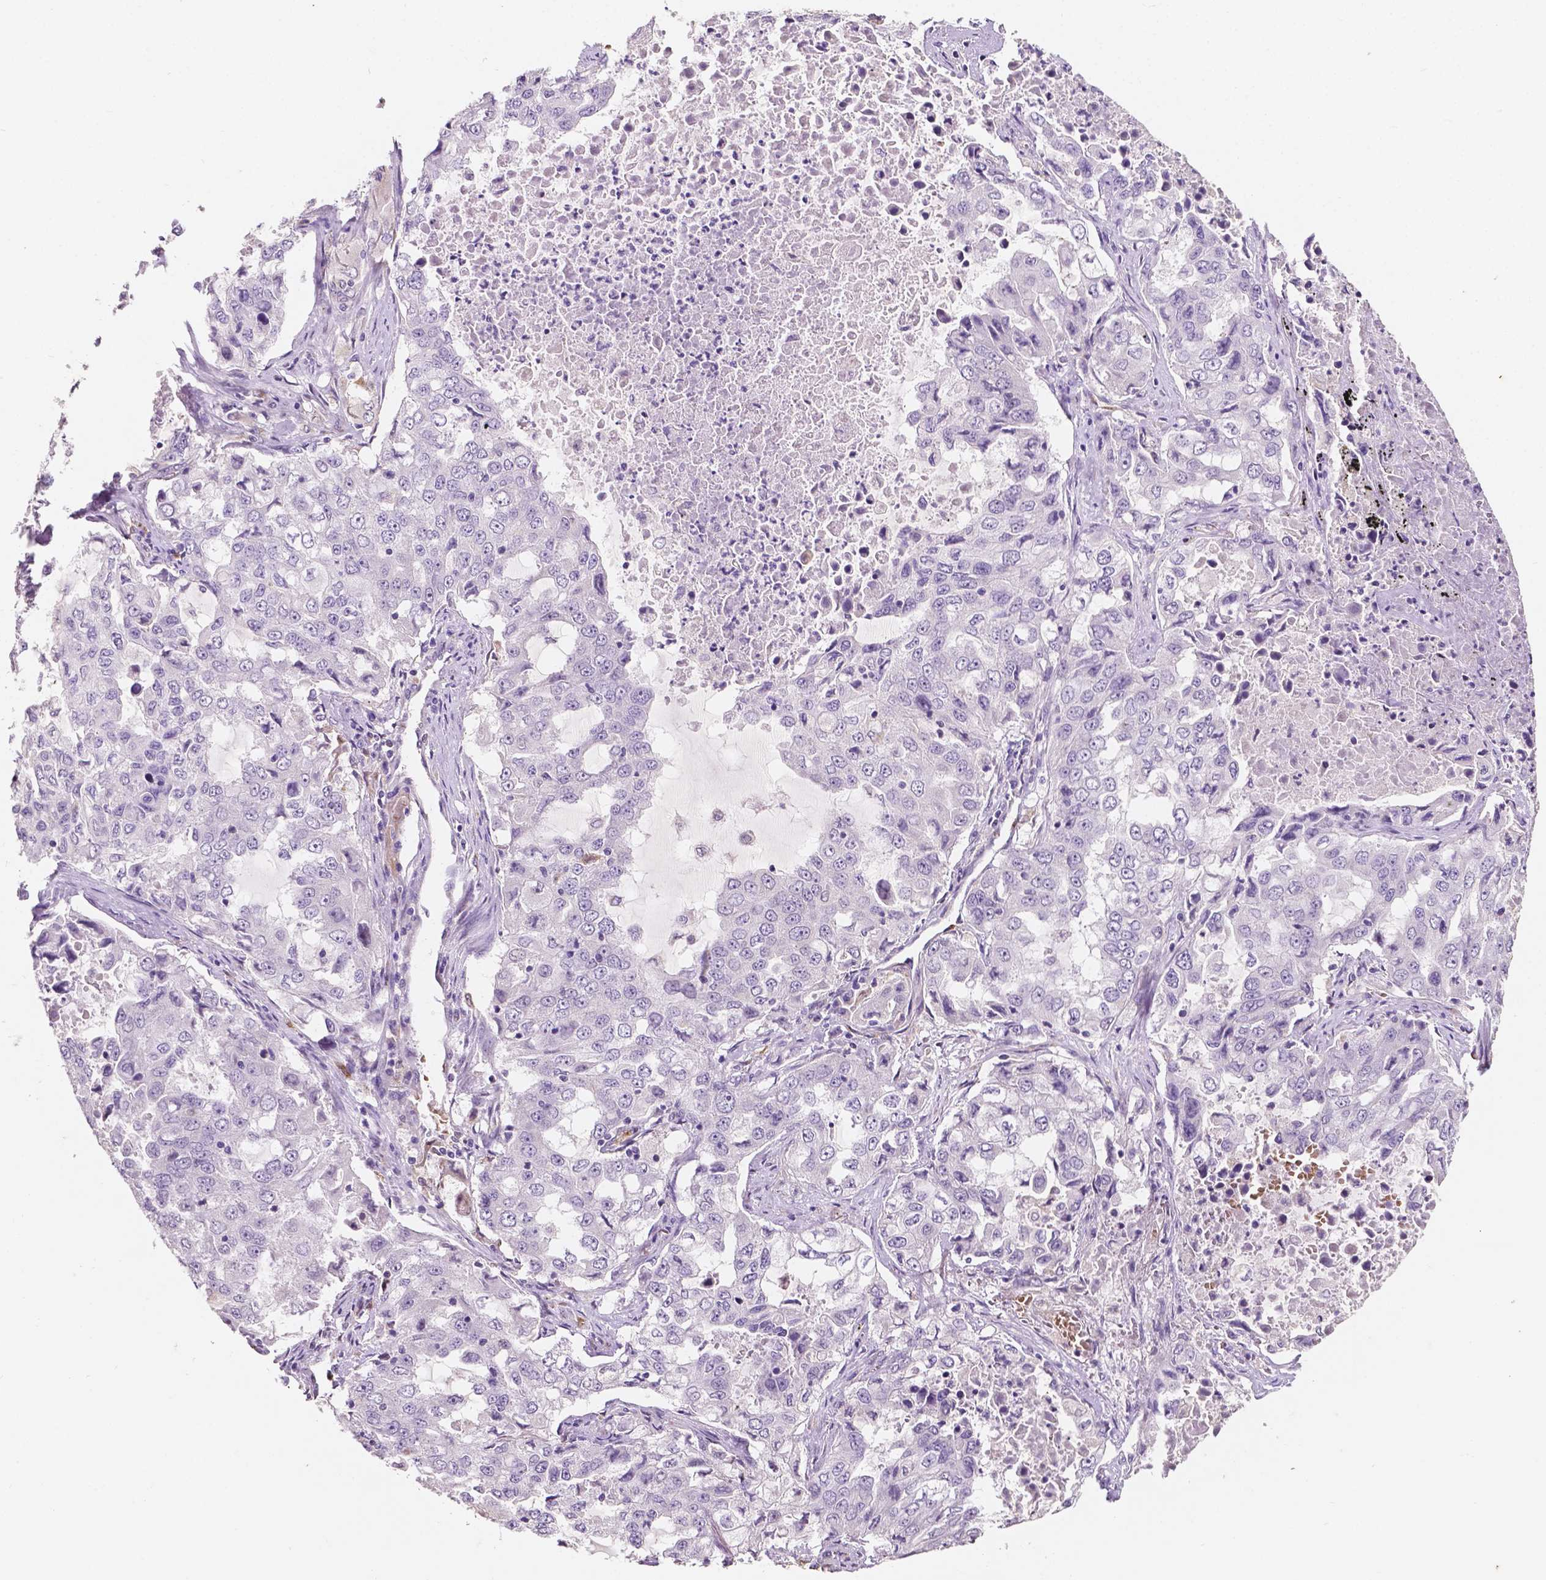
{"staining": {"intensity": "negative", "quantity": "none", "location": "none"}, "tissue": "lung cancer", "cell_type": "Tumor cells", "image_type": "cancer", "snomed": [{"axis": "morphology", "description": "Adenocarcinoma, NOS"}, {"axis": "topography", "description": "Lung"}], "caption": "A micrograph of human lung cancer is negative for staining in tumor cells.", "gene": "SLC22A4", "patient": {"sex": "female", "age": 61}}